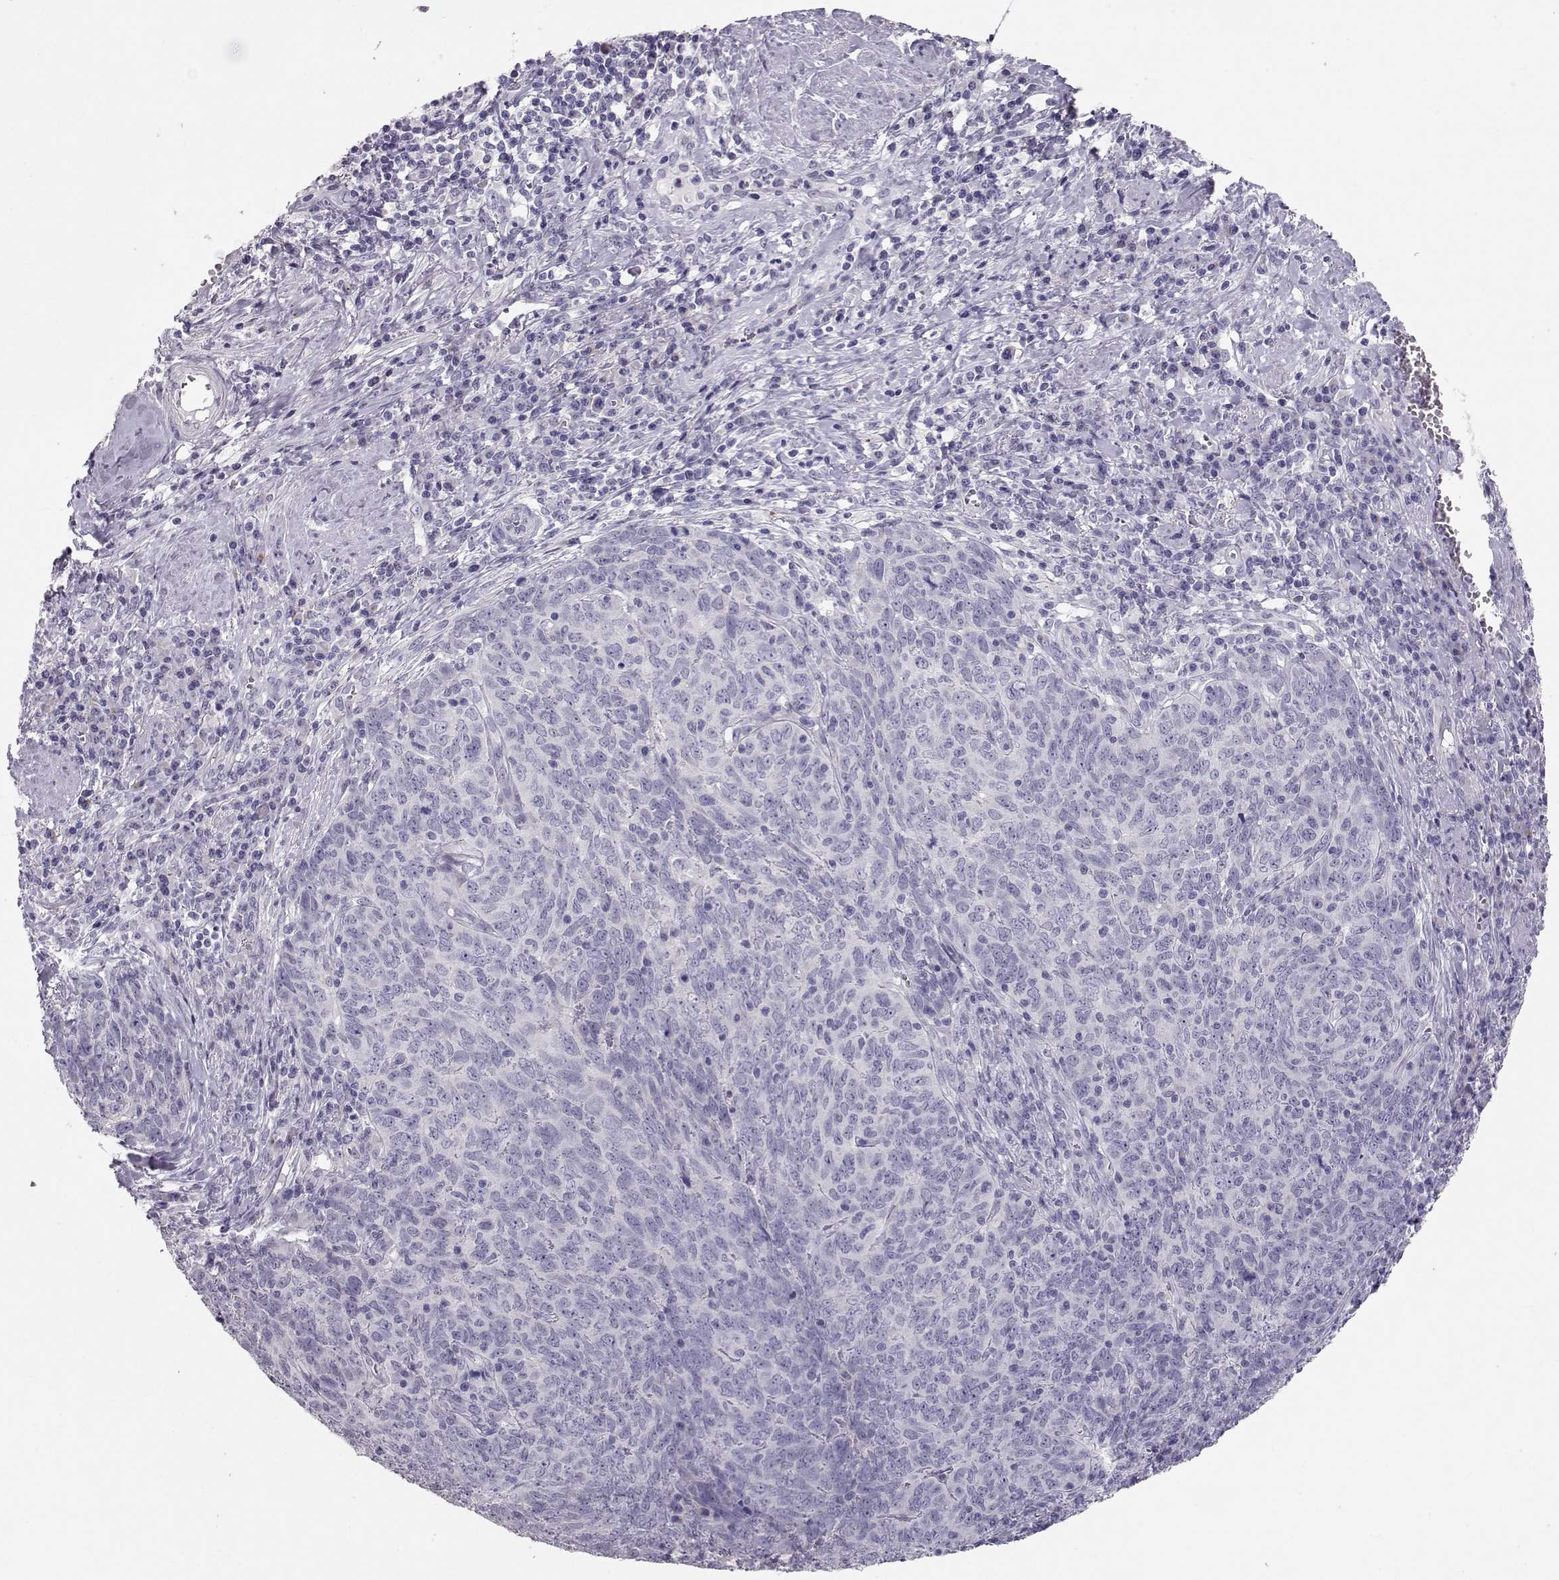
{"staining": {"intensity": "negative", "quantity": "none", "location": "none"}, "tissue": "skin cancer", "cell_type": "Tumor cells", "image_type": "cancer", "snomed": [{"axis": "morphology", "description": "Squamous cell carcinoma, NOS"}, {"axis": "topography", "description": "Skin"}, {"axis": "topography", "description": "Anal"}], "caption": "Photomicrograph shows no significant protein expression in tumor cells of skin cancer.", "gene": "RD3", "patient": {"sex": "female", "age": 51}}